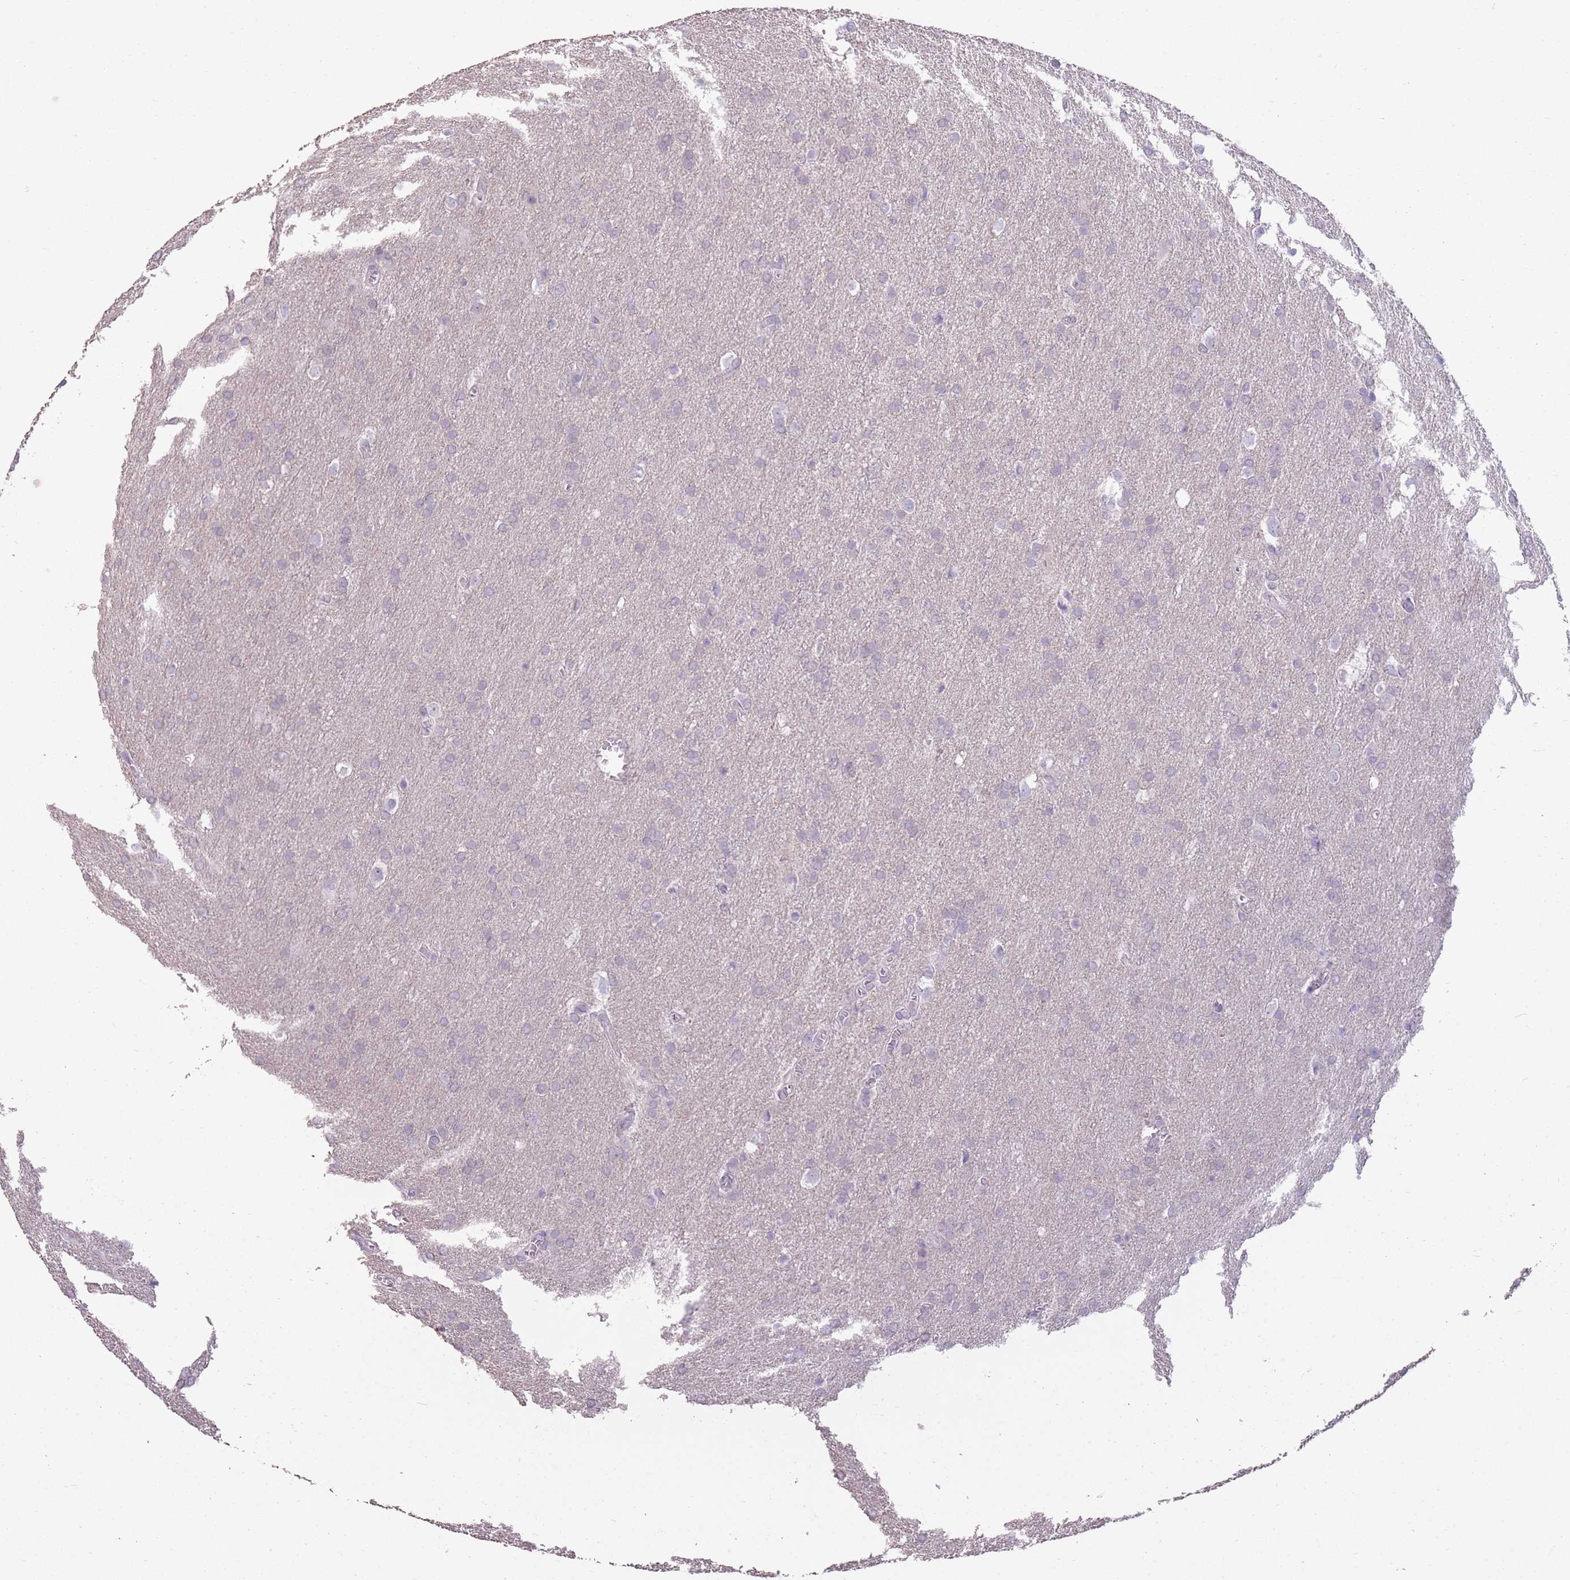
{"staining": {"intensity": "negative", "quantity": "none", "location": "none"}, "tissue": "glioma", "cell_type": "Tumor cells", "image_type": "cancer", "snomed": [{"axis": "morphology", "description": "Glioma, malignant, Low grade"}, {"axis": "topography", "description": "Brain"}], "caption": "Tumor cells are negative for brown protein staining in low-grade glioma (malignant). (DAB IHC with hematoxylin counter stain).", "gene": "ZBTB24", "patient": {"sex": "female", "age": 32}}